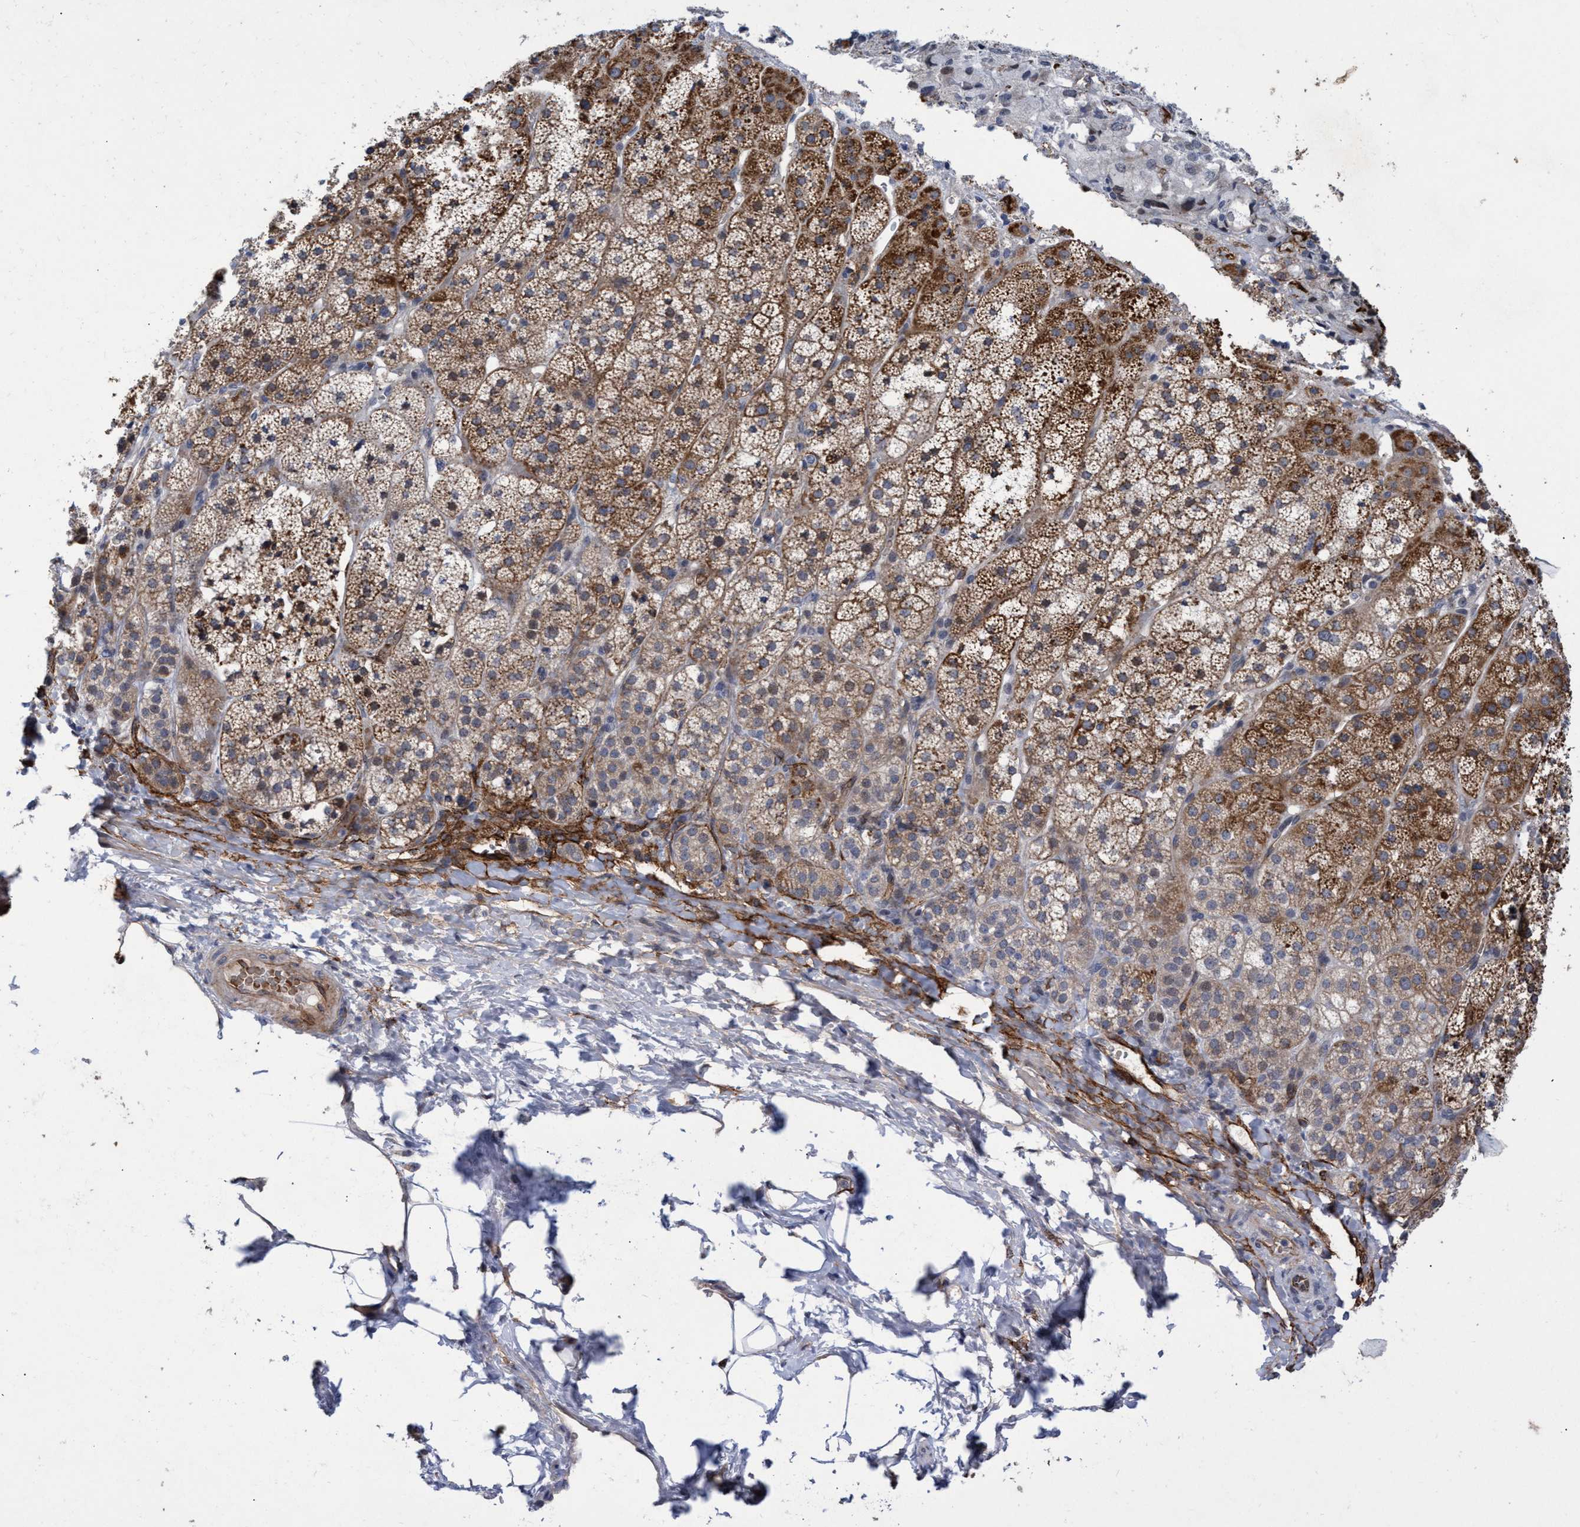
{"staining": {"intensity": "moderate", "quantity": ">75%", "location": "cytoplasmic/membranous"}, "tissue": "adrenal gland", "cell_type": "Glandular cells", "image_type": "normal", "snomed": [{"axis": "morphology", "description": "Normal tissue, NOS"}, {"axis": "topography", "description": "Adrenal gland"}], "caption": "This micrograph demonstrates immunohistochemistry staining of normal adrenal gland, with medium moderate cytoplasmic/membranous expression in approximately >75% of glandular cells.", "gene": "ZNF750", "patient": {"sex": "female", "age": 44}}